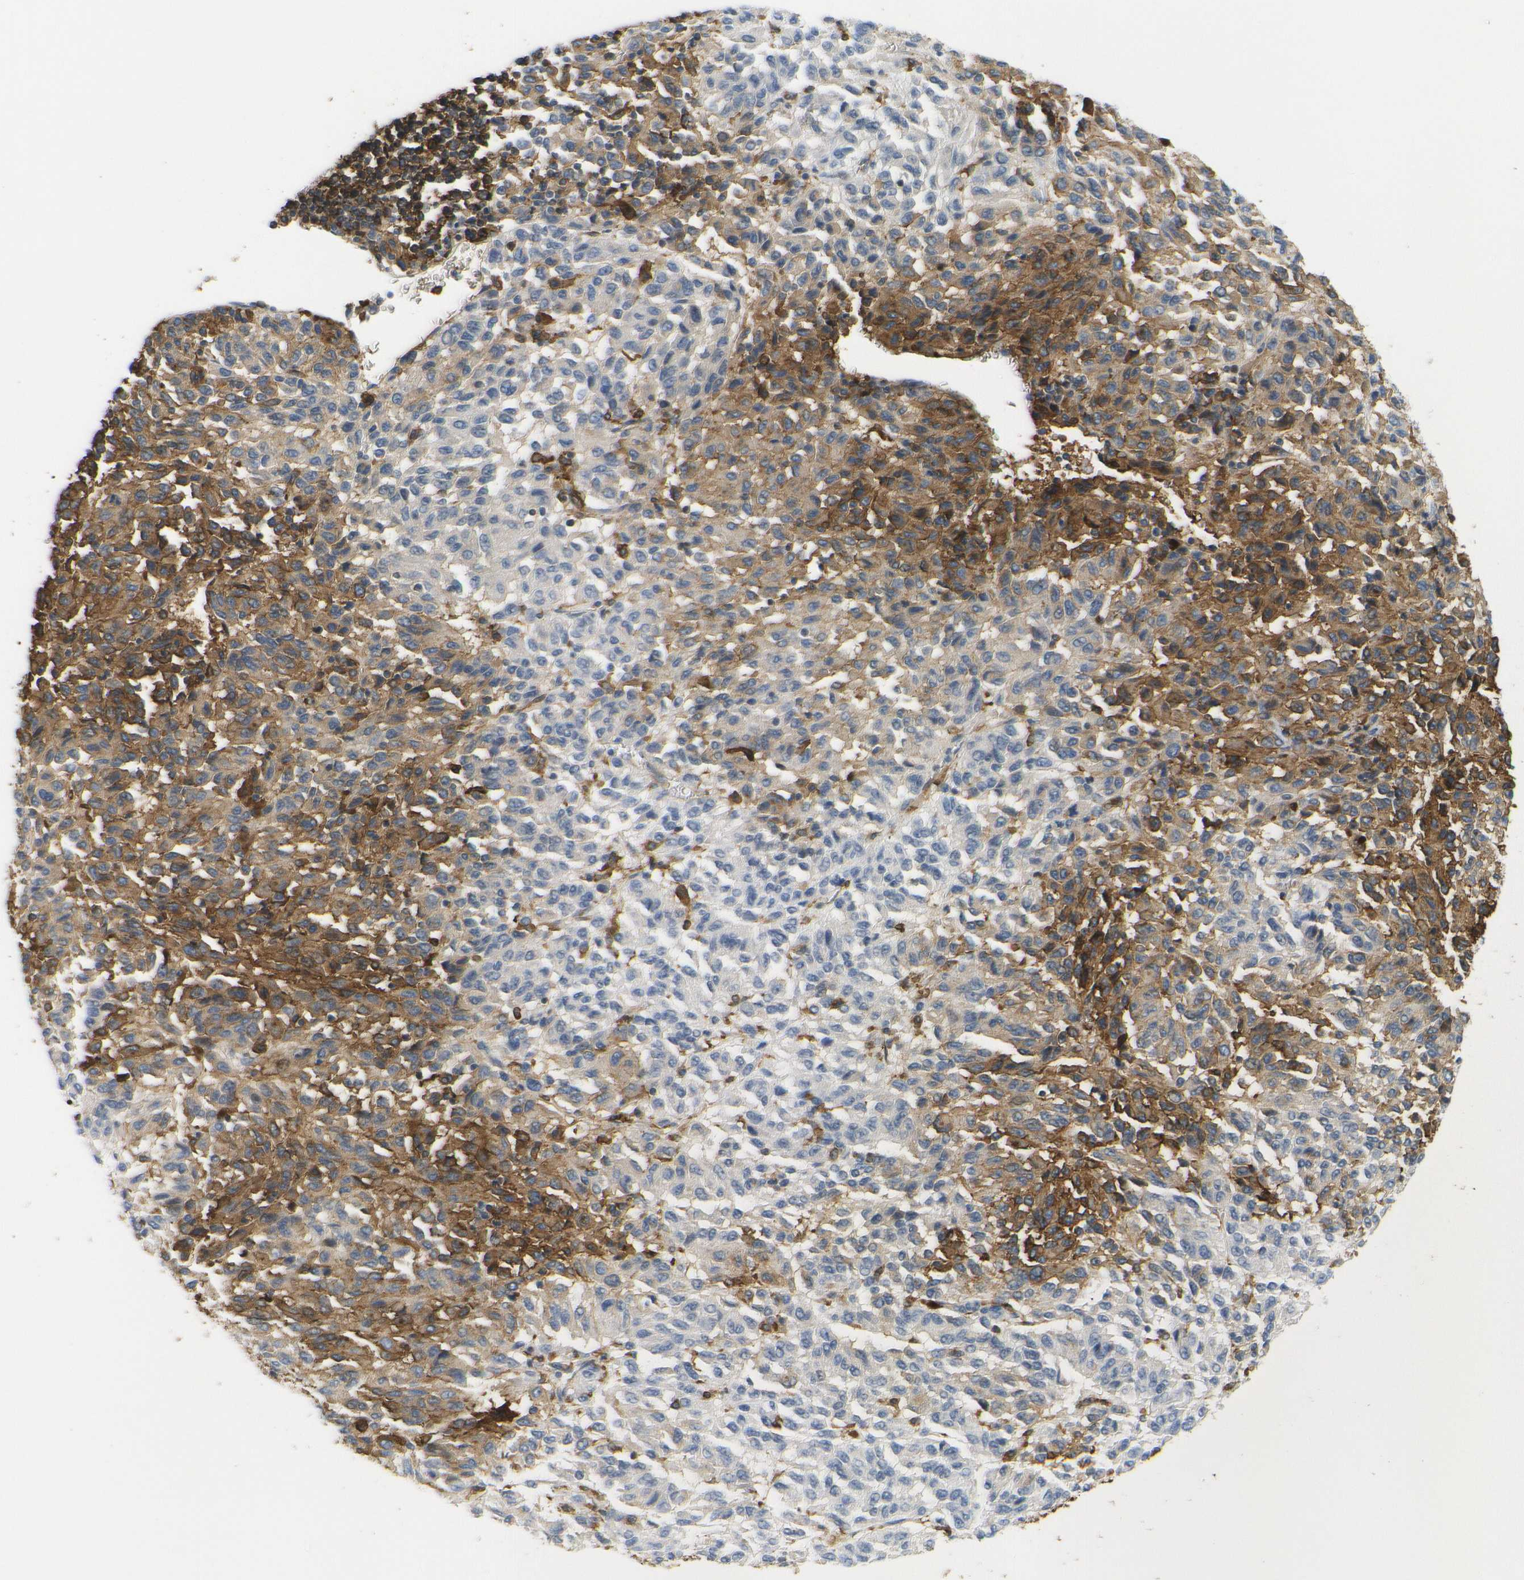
{"staining": {"intensity": "moderate", "quantity": "25%-75%", "location": "cytoplasmic/membranous"}, "tissue": "melanoma", "cell_type": "Tumor cells", "image_type": "cancer", "snomed": [{"axis": "morphology", "description": "Malignant melanoma, Metastatic site"}, {"axis": "topography", "description": "Lung"}], "caption": "This image demonstrates immunohistochemistry (IHC) staining of human melanoma, with medium moderate cytoplasmic/membranous expression in about 25%-75% of tumor cells.", "gene": "HLA-DQB1", "patient": {"sex": "male", "age": 64}}